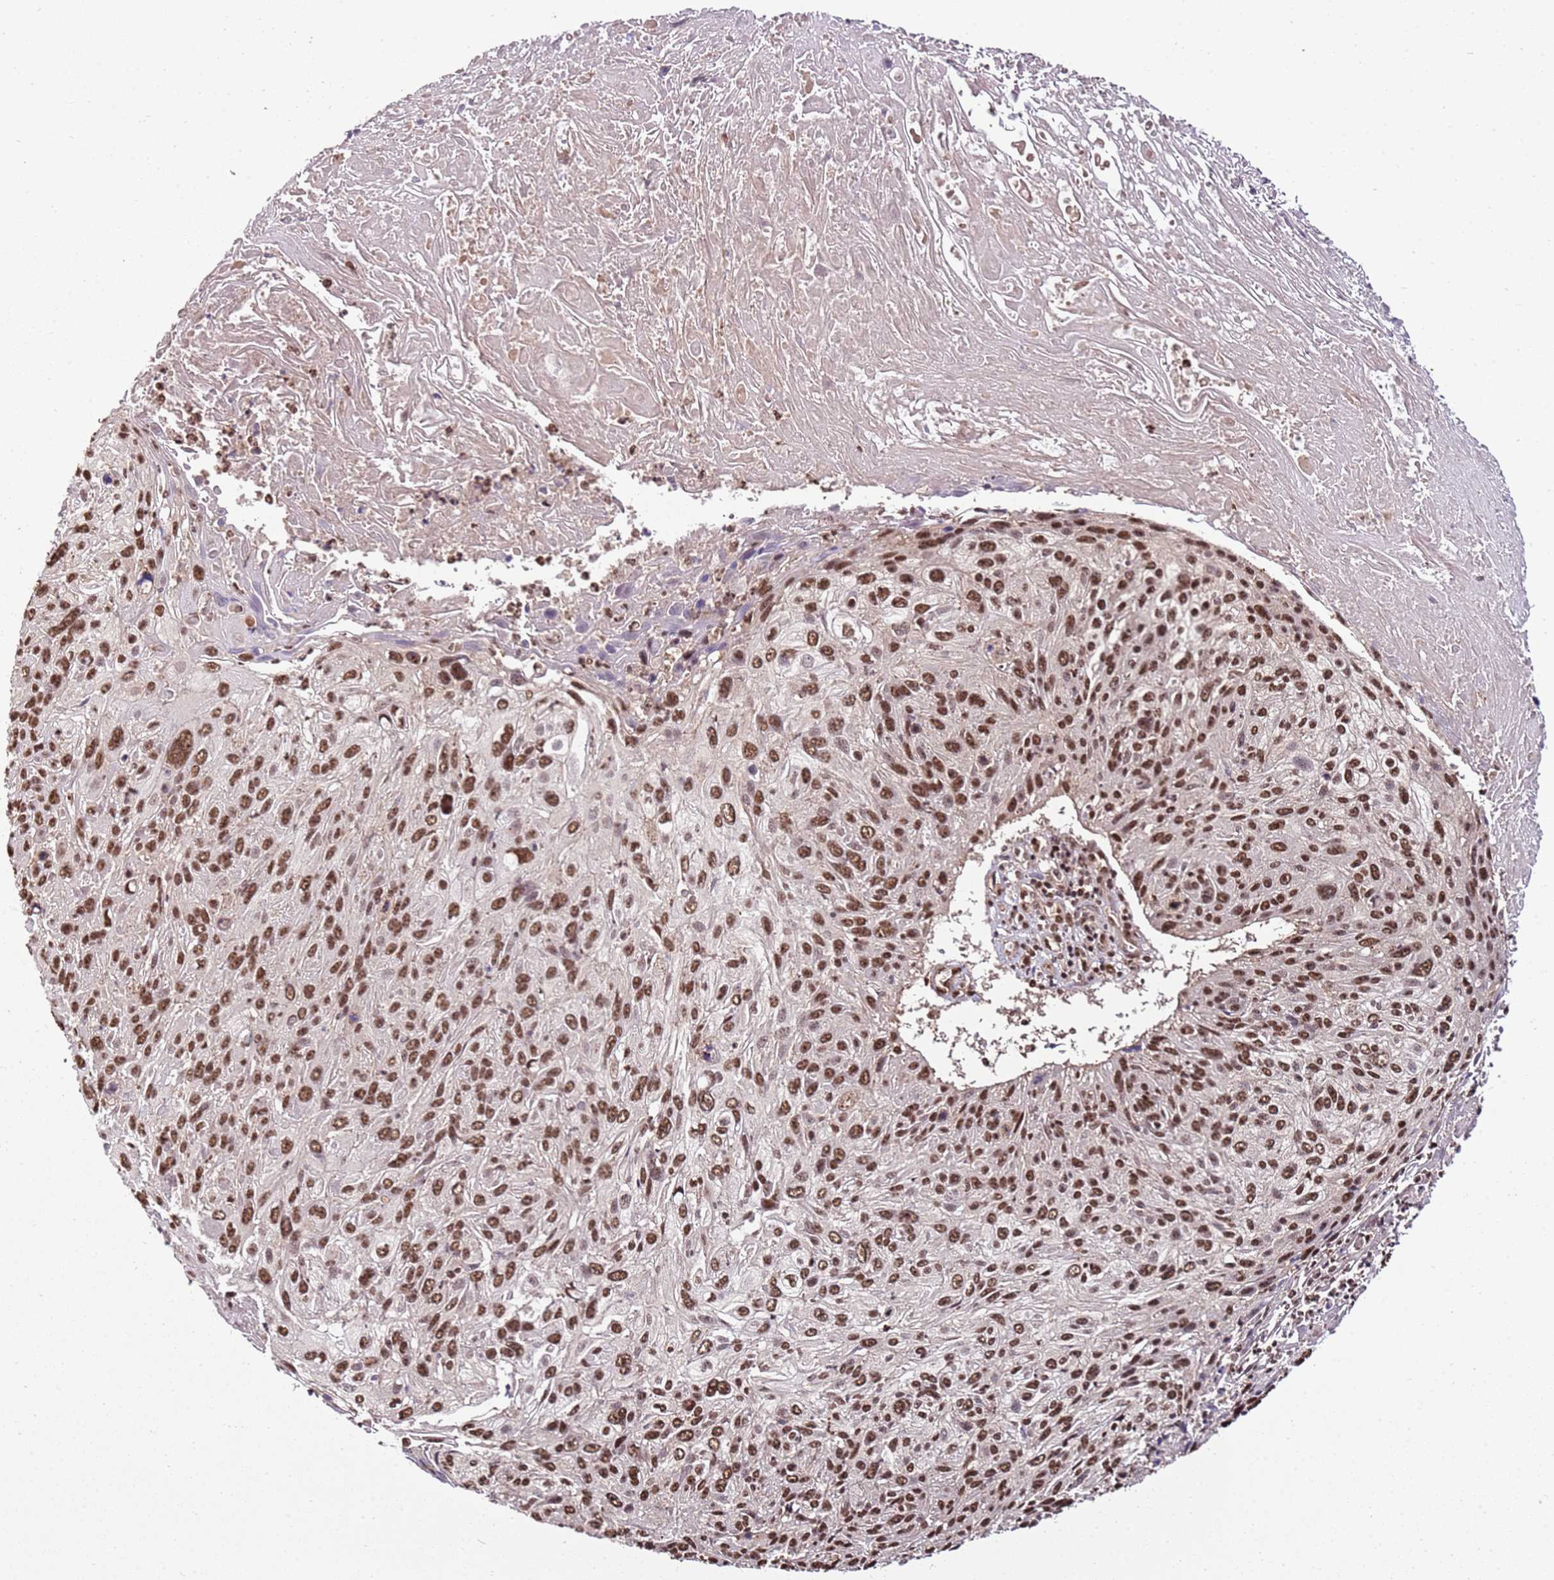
{"staining": {"intensity": "moderate", "quantity": ">75%", "location": "nuclear"}, "tissue": "cervical cancer", "cell_type": "Tumor cells", "image_type": "cancer", "snomed": [{"axis": "morphology", "description": "Squamous cell carcinoma, NOS"}, {"axis": "topography", "description": "Cervix"}], "caption": "Protein expression analysis of cervical cancer (squamous cell carcinoma) demonstrates moderate nuclear expression in approximately >75% of tumor cells.", "gene": "ZBTB12", "patient": {"sex": "female", "age": 51}}